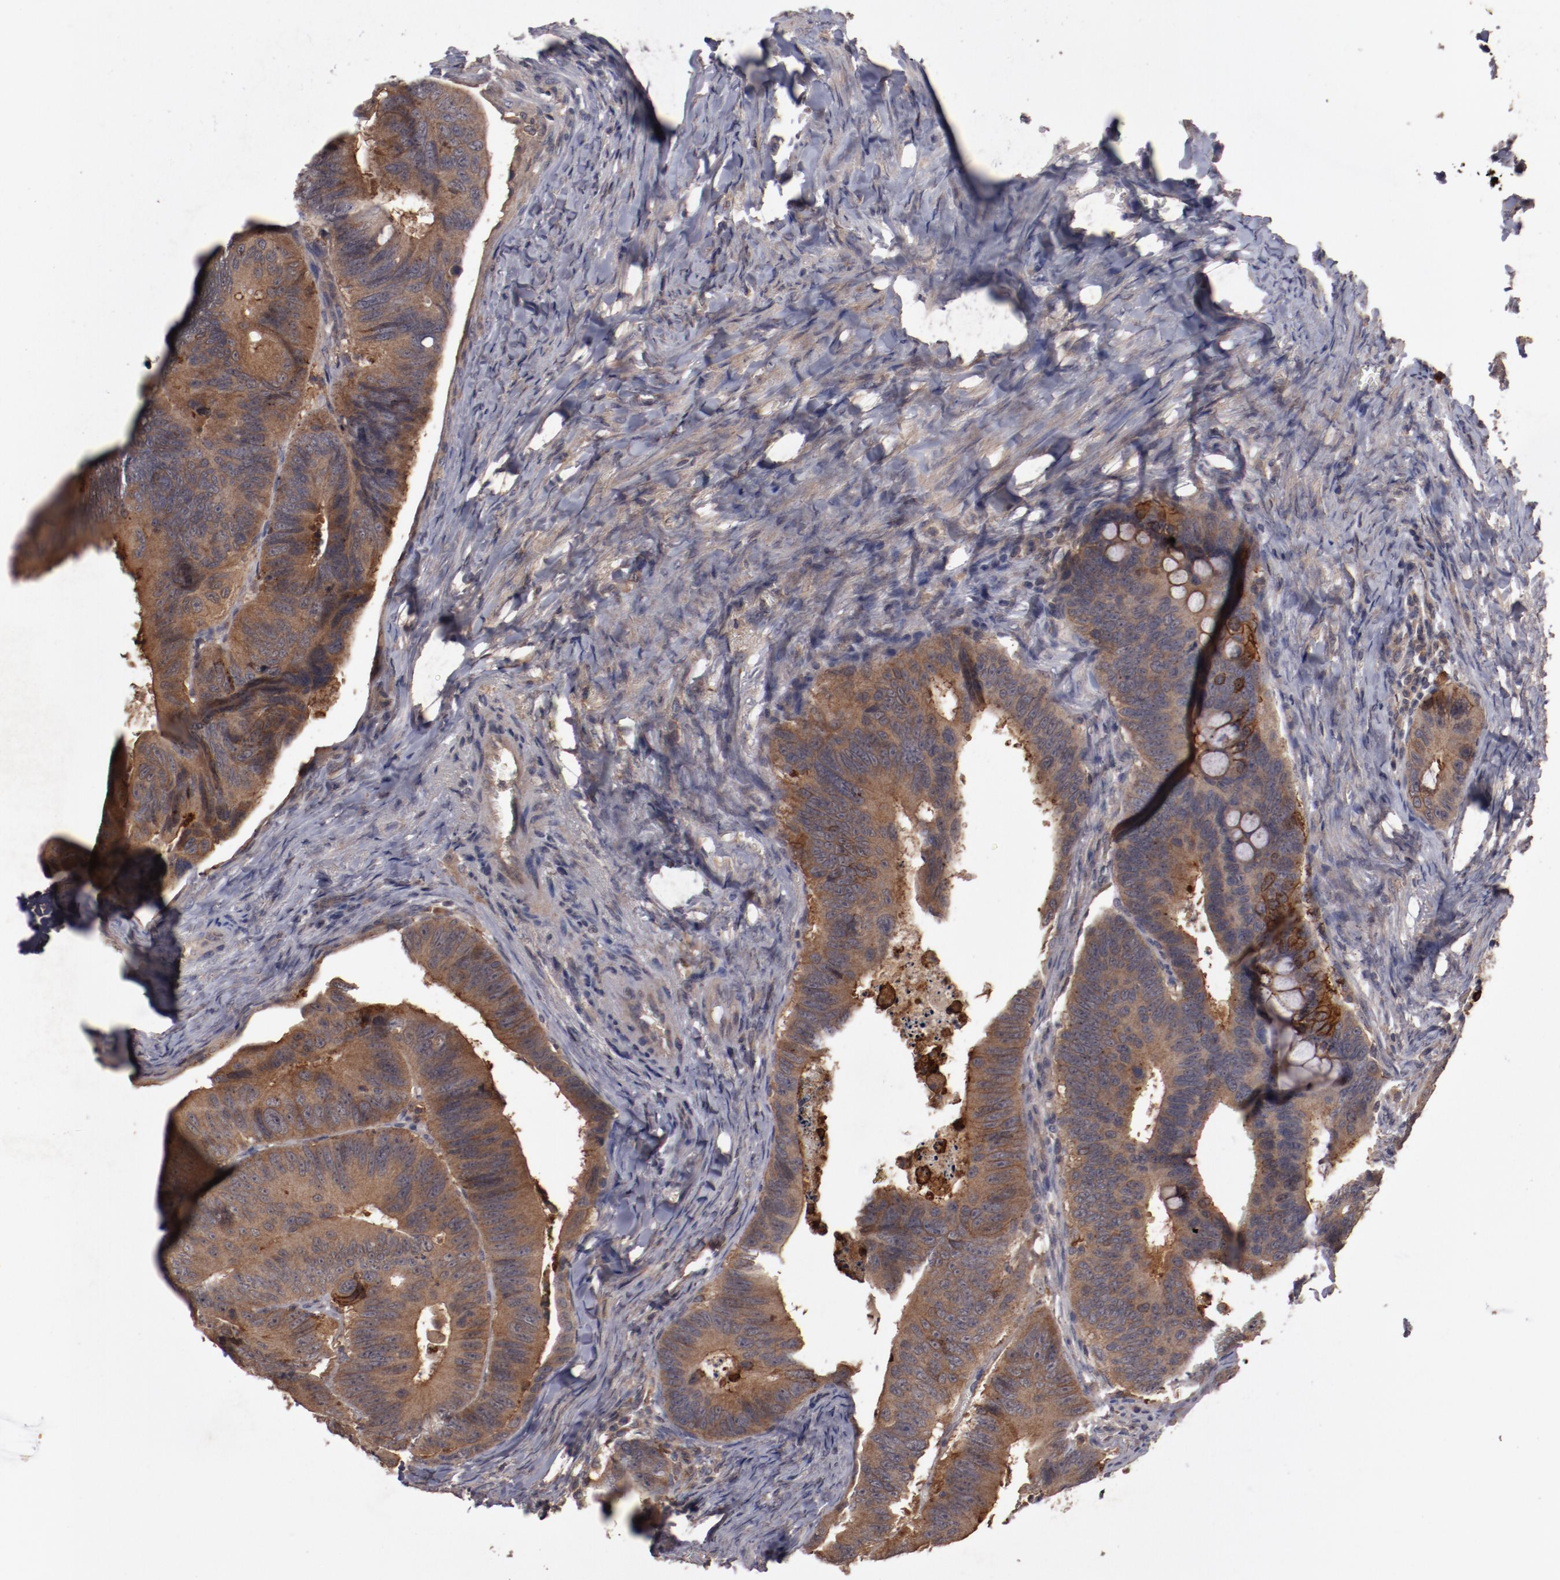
{"staining": {"intensity": "moderate", "quantity": ">75%", "location": "cytoplasmic/membranous"}, "tissue": "colorectal cancer", "cell_type": "Tumor cells", "image_type": "cancer", "snomed": [{"axis": "morphology", "description": "Adenocarcinoma, NOS"}, {"axis": "topography", "description": "Colon"}], "caption": "The image displays a brown stain indicating the presence of a protein in the cytoplasmic/membranous of tumor cells in colorectal adenocarcinoma. The staining is performed using DAB brown chromogen to label protein expression. The nuclei are counter-stained blue using hematoxylin.", "gene": "LRRC75B", "patient": {"sex": "female", "age": 55}}